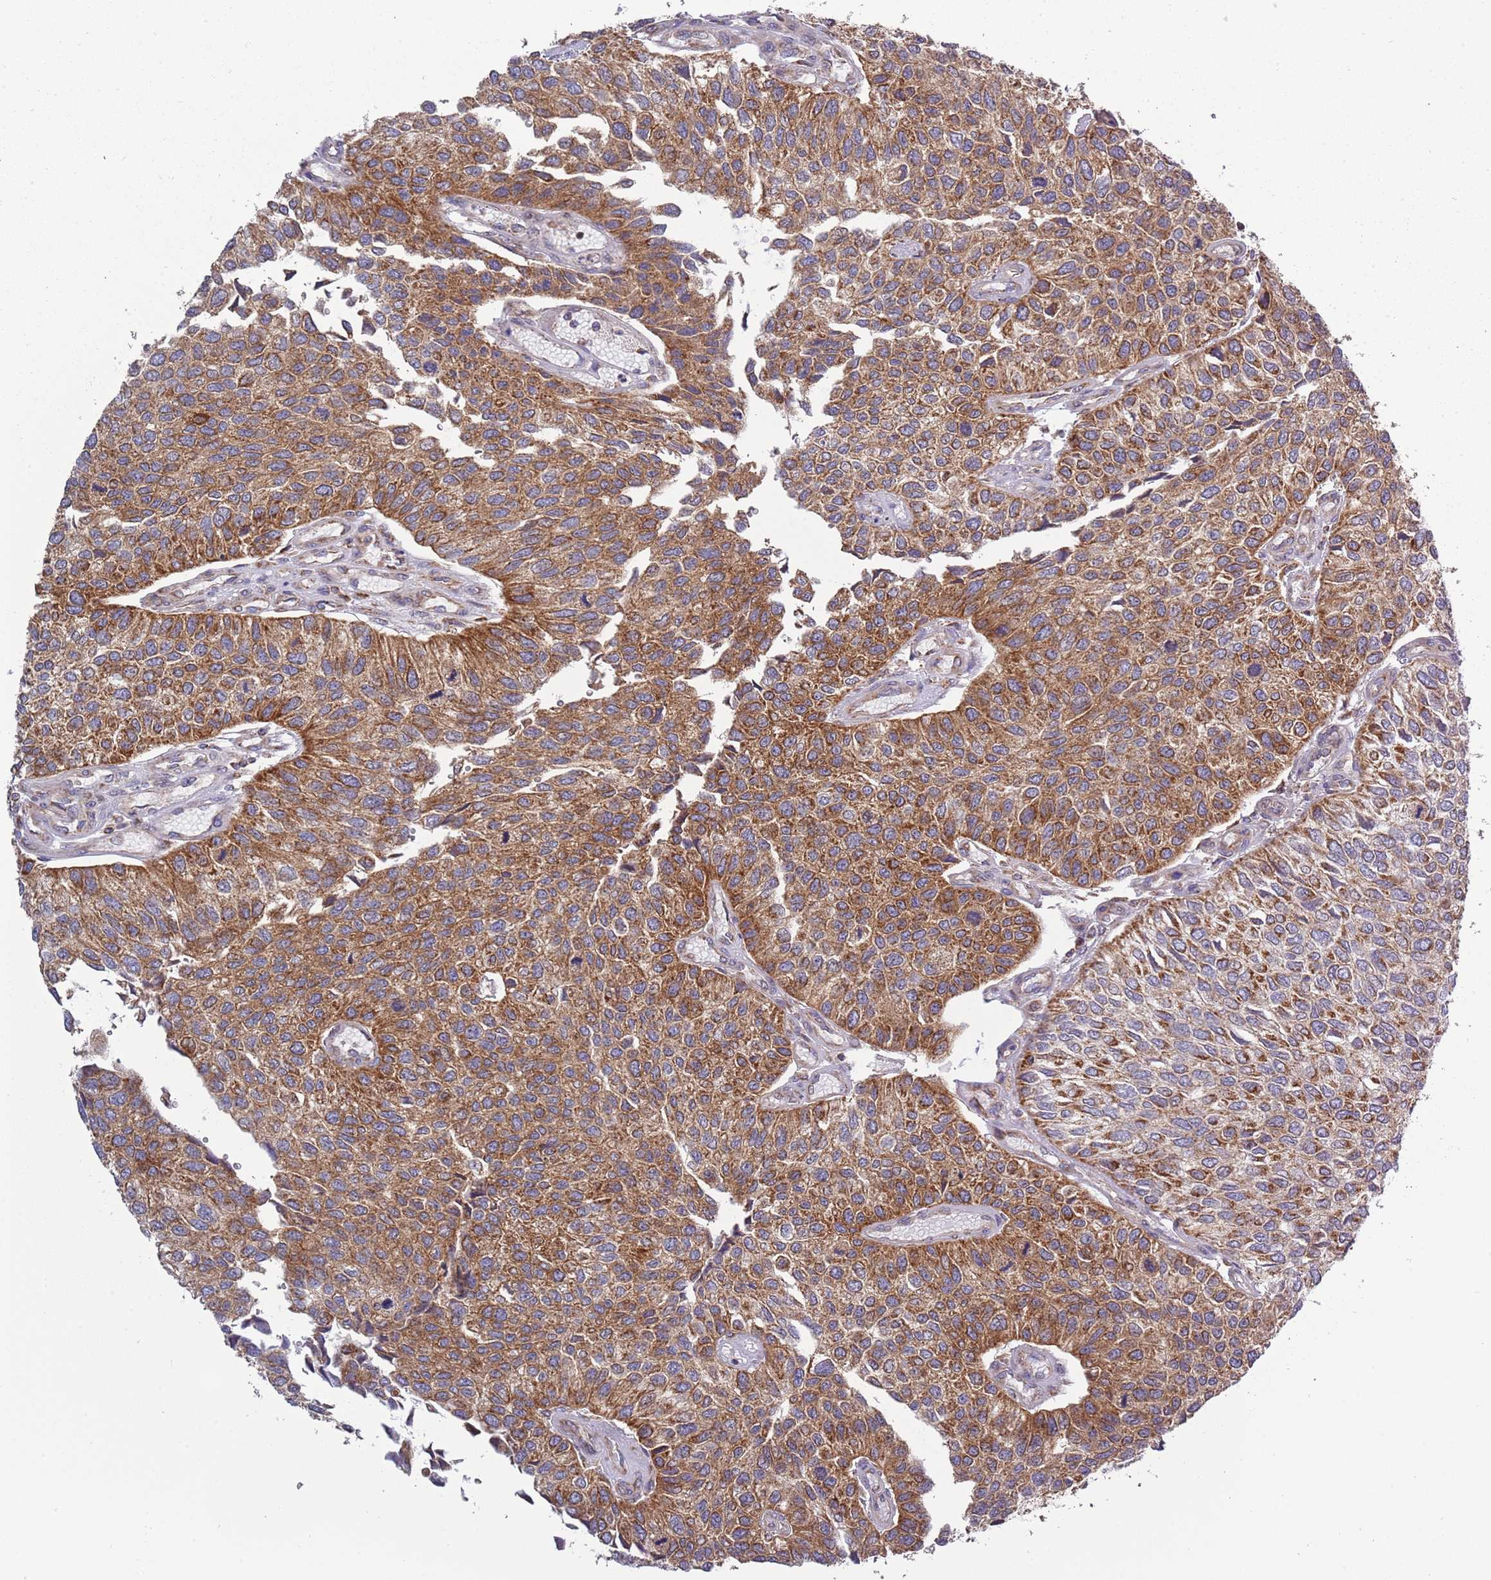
{"staining": {"intensity": "moderate", "quantity": ">75%", "location": "cytoplasmic/membranous"}, "tissue": "urothelial cancer", "cell_type": "Tumor cells", "image_type": "cancer", "snomed": [{"axis": "morphology", "description": "Urothelial carcinoma, NOS"}, {"axis": "topography", "description": "Urinary bladder"}], "caption": "Protein staining by IHC demonstrates moderate cytoplasmic/membranous positivity in about >75% of tumor cells in urothelial cancer. (brown staining indicates protein expression, while blue staining denotes nuclei).", "gene": "IRS4", "patient": {"sex": "male", "age": 55}}